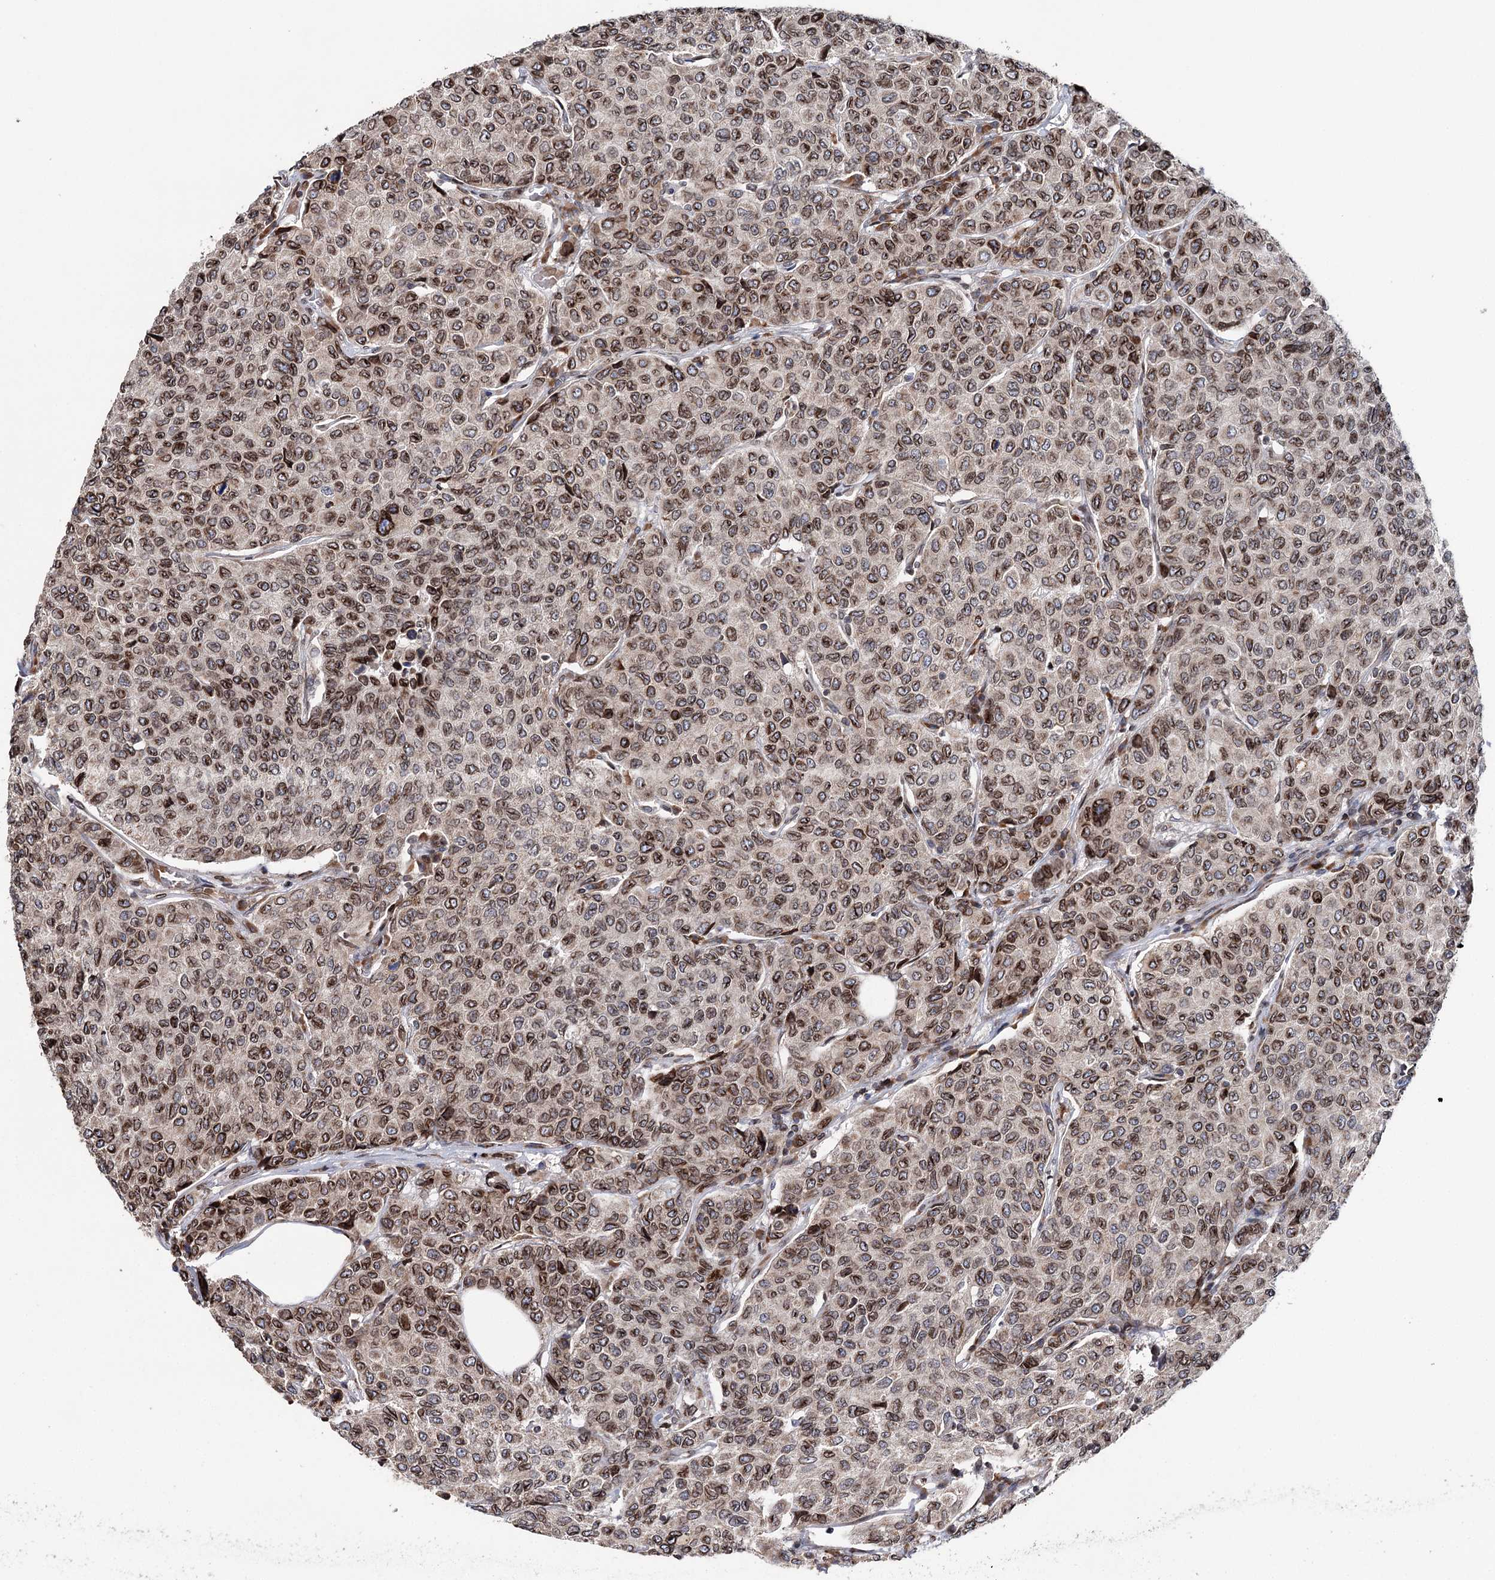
{"staining": {"intensity": "moderate", "quantity": ">75%", "location": "nuclear"}, "tissue": "breast cancer", "cell_type": "Tumor cells", "image_type": "cancer", "snomed": [{"axis": "morphology", "description": "Duct carcinoma"}, {"axis": "topography", "description": "Breast"}], "caption": "This image shows immunohistochemistry (IHC) staining of breast cancer, with medium moderate nuclear positivity in about >75% of tumor cells.", "gene": "CFAP46", "patient": {"sex": "female", "age": 55}}